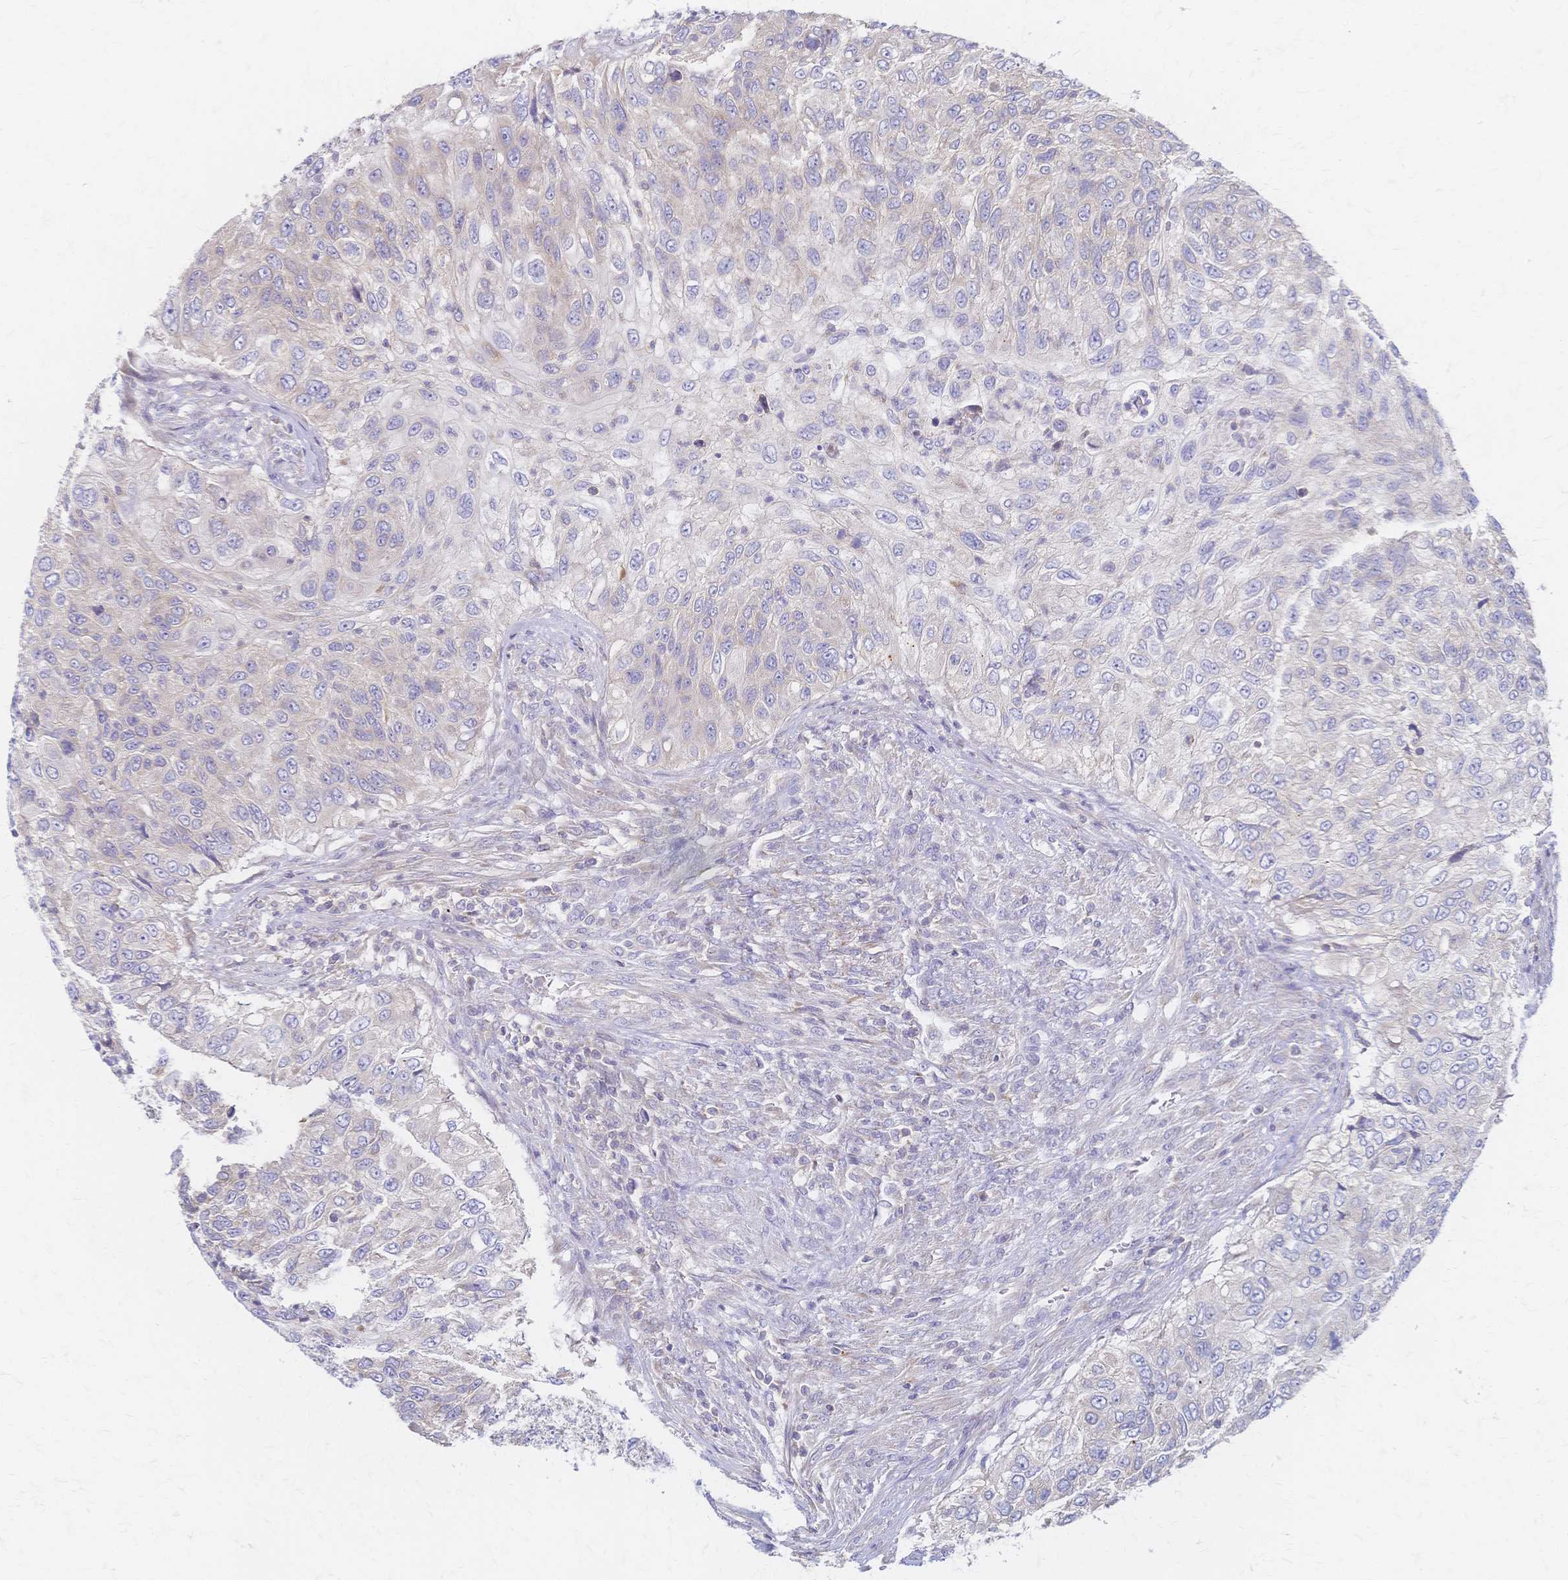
{"staining": {"intensity": "negative", "quantity": "none", "location": "none"}, "tissue": "urothelial cancer", "cell_type": "Tumor cells", "image_type": "cancer", "snomed": [{"axis": "morphology", "description": "Urothelial carcinoma, High grade"}, {"axis": "topography", "description": "Urinary bladder"}], "caption": "An immunohistochemistry (IHC) image of urothelial carcinoma (high-grade) is shown. There is no staining in tumor cells of urothelial carcinoma (high-grade).", "gene": "CYB5A", "patient": {"sex": "female", "age": 60}}